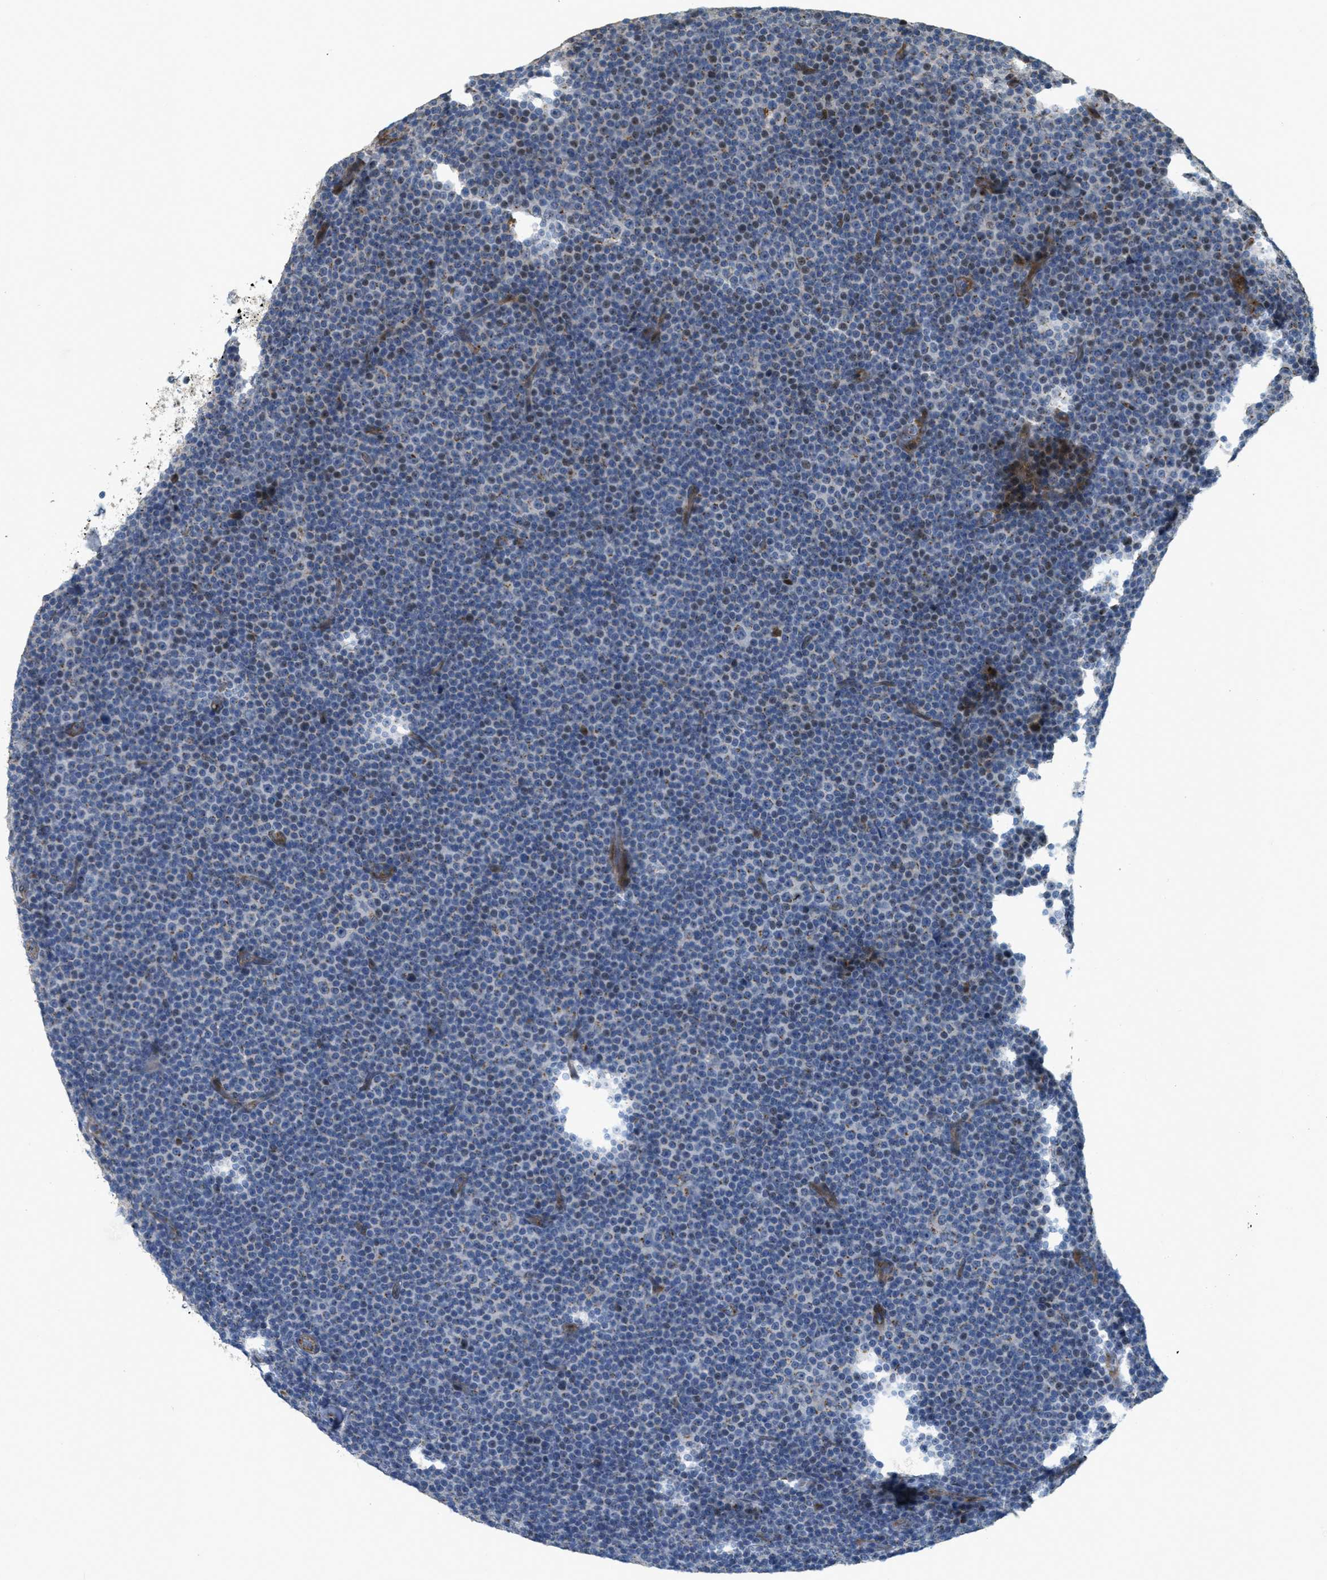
{"staining": {"intensity": "negative", "quantity": "none", "location": "none"}, "tissue": "lymphoma", "cell_type": "Tumor cells", "image_type": "cancer", "snomed": [{"axis": "morphology", "description": "Malignant lymphoma, non-Hodgkin's type, Low grade"}, {"axis": "topography", "description": "Lymph node"}], "caption": "This is a image of IHC staining of low-grade malignant lymphoma, non-Hodgkin's type, which shows no expression in tumor cells.", "gene": "ZFPL1", "patient": {"sex": "female", "age": 67}}